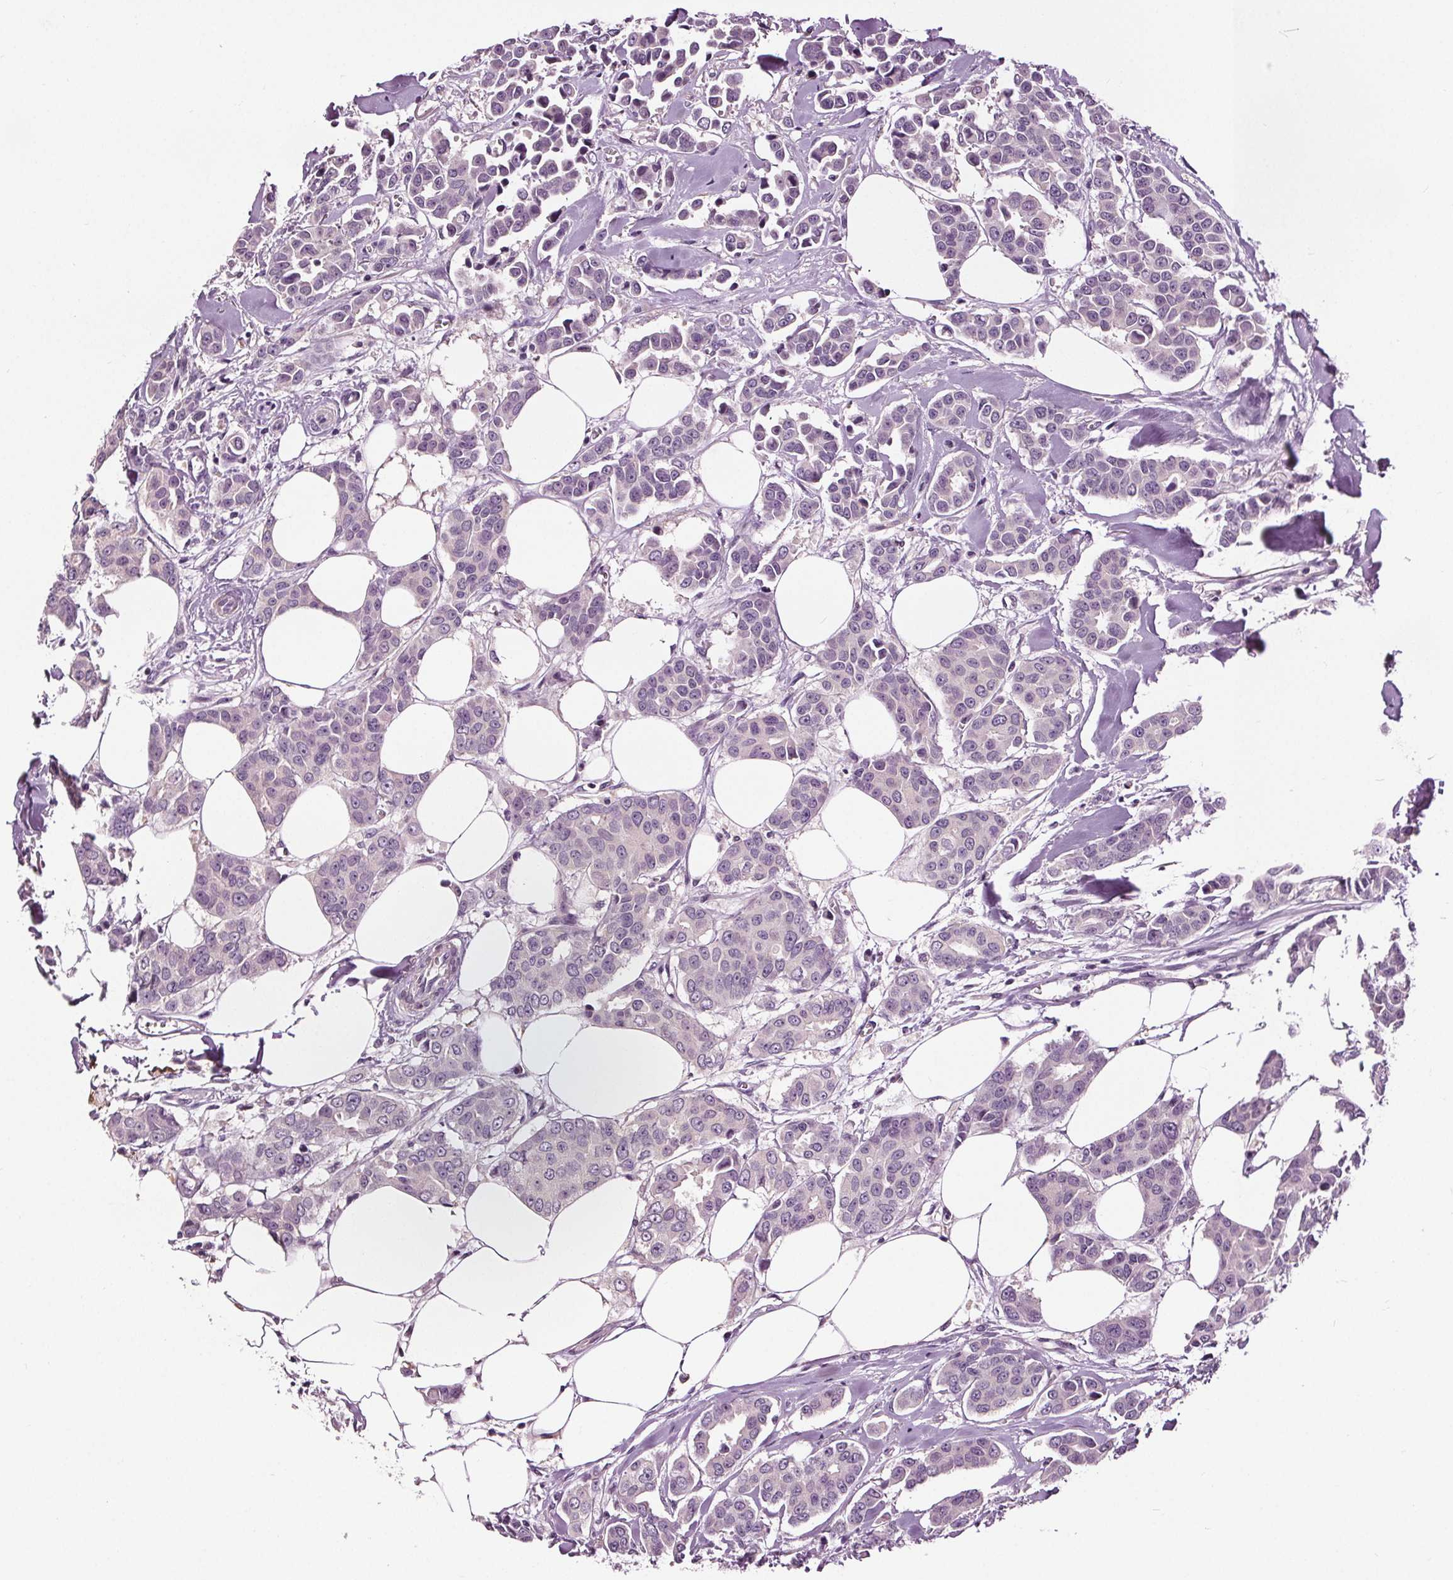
{"staining": {"intensity": "negative", "quantity": "none", "location": "none"}, "tissue": "breast cancer", "cell_type": "Tumor cells", "image_type": "cancer", "snomed": [{"axis": "morphology", "description": "Duct carcinoma"}, {"axis": "topography", "description": "Breast"}], "caption": "Immunohistochemistry (IHC) of human infiltrating ductal carcinoma (breast) displays no expression in tumor cells. Nuclei are stained in blue.", "gene": "RASA1", "patient": {"sex": "female", "age": 94}}